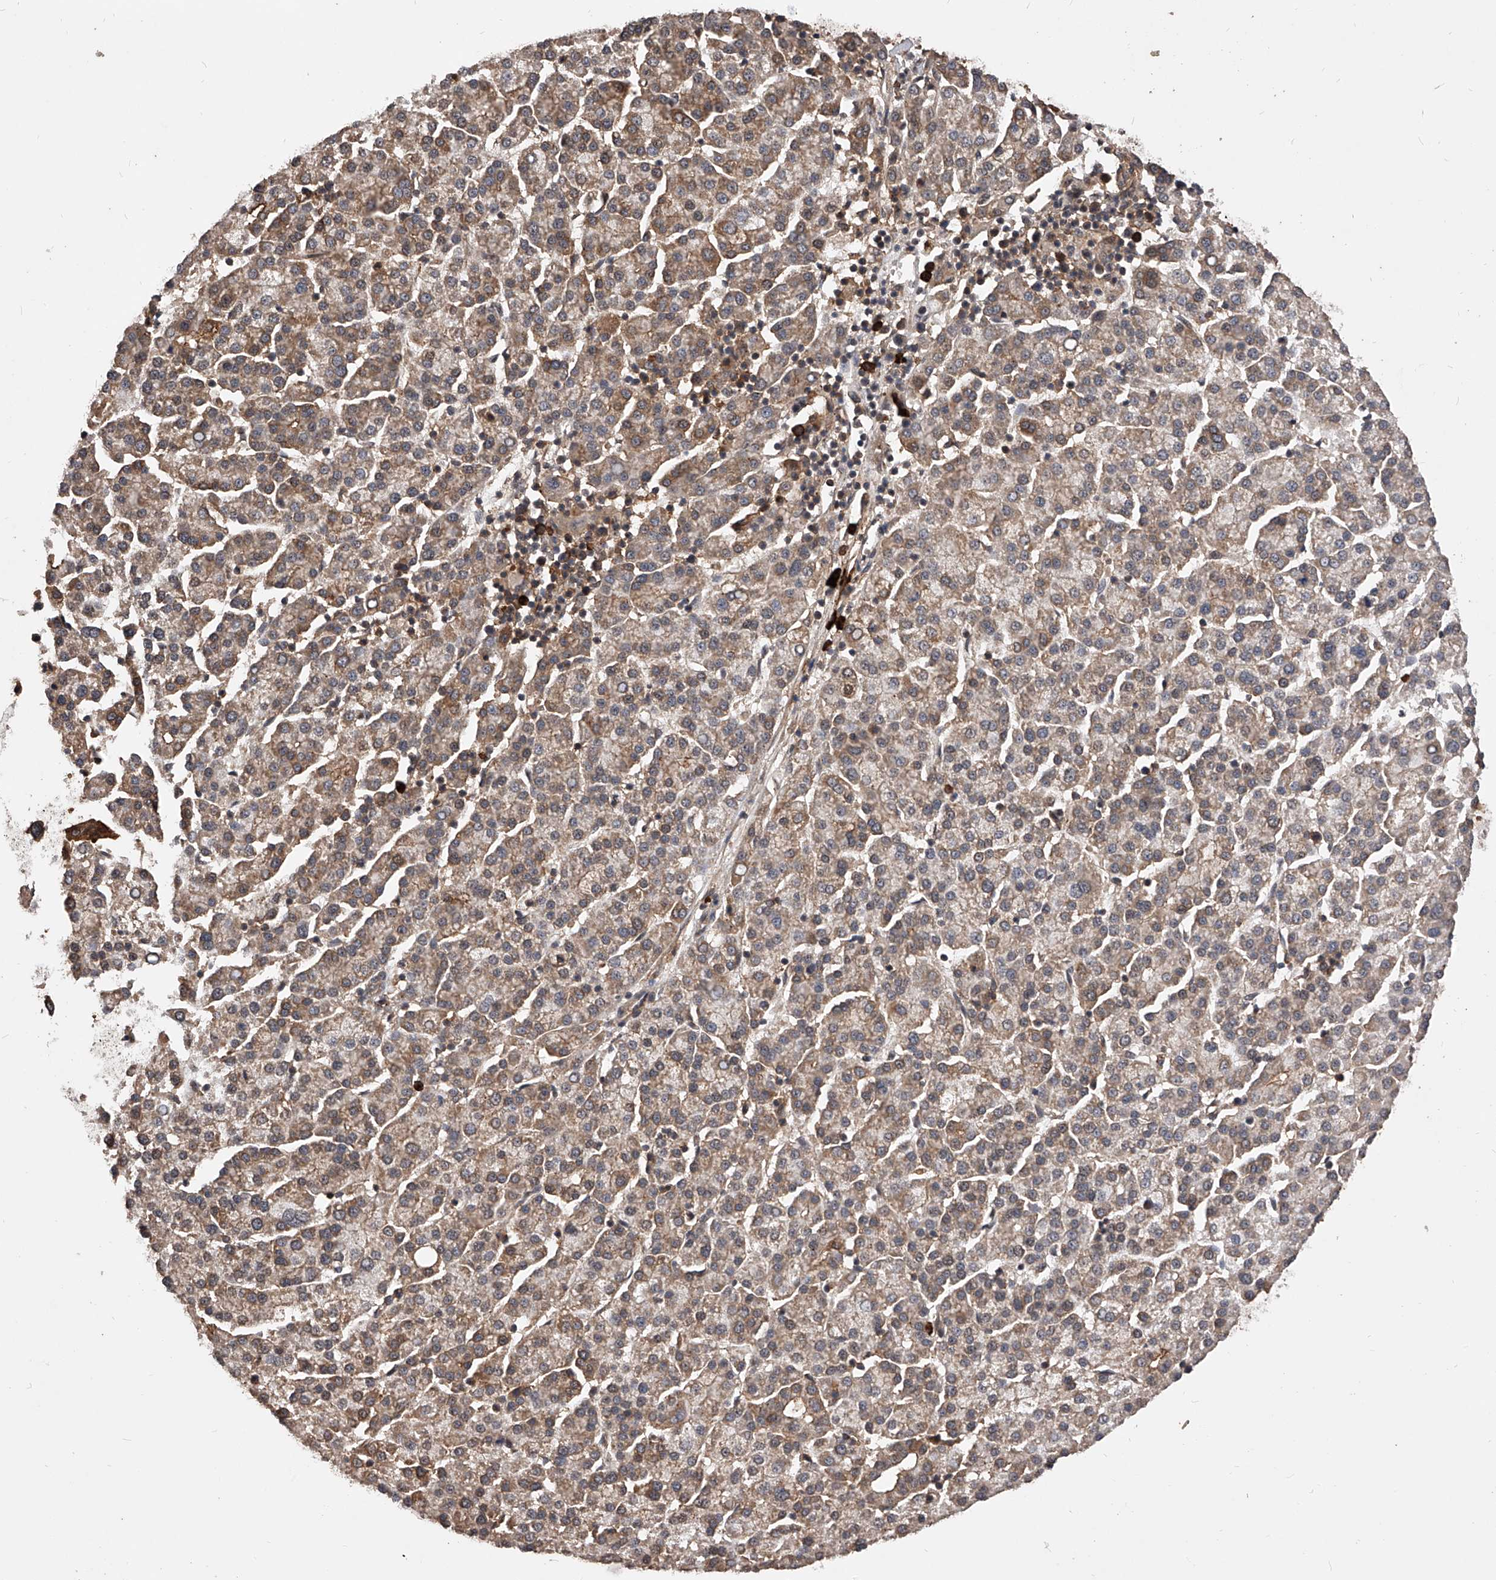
{"staining": {"intensity": "moderate", "quantity": ">75%", "location": "cytoplasmic/membranous"}, "tissue": "liver cancer", "cell_type": "Tumor cells", "image_type": "cancer", "snomed": [{"axis": "morphology", "description": "Carcinoma, Hepatocellular, NOS"}, {"axis": "topography", "description": "Liver"}], "caption": "Human liver cancer (hepatocellular carcinoma) stained with a protein marker displays moderate staining in tumor cells.", "gene": "CFAP410", "patient": {"sex": "female", "age": 58}}